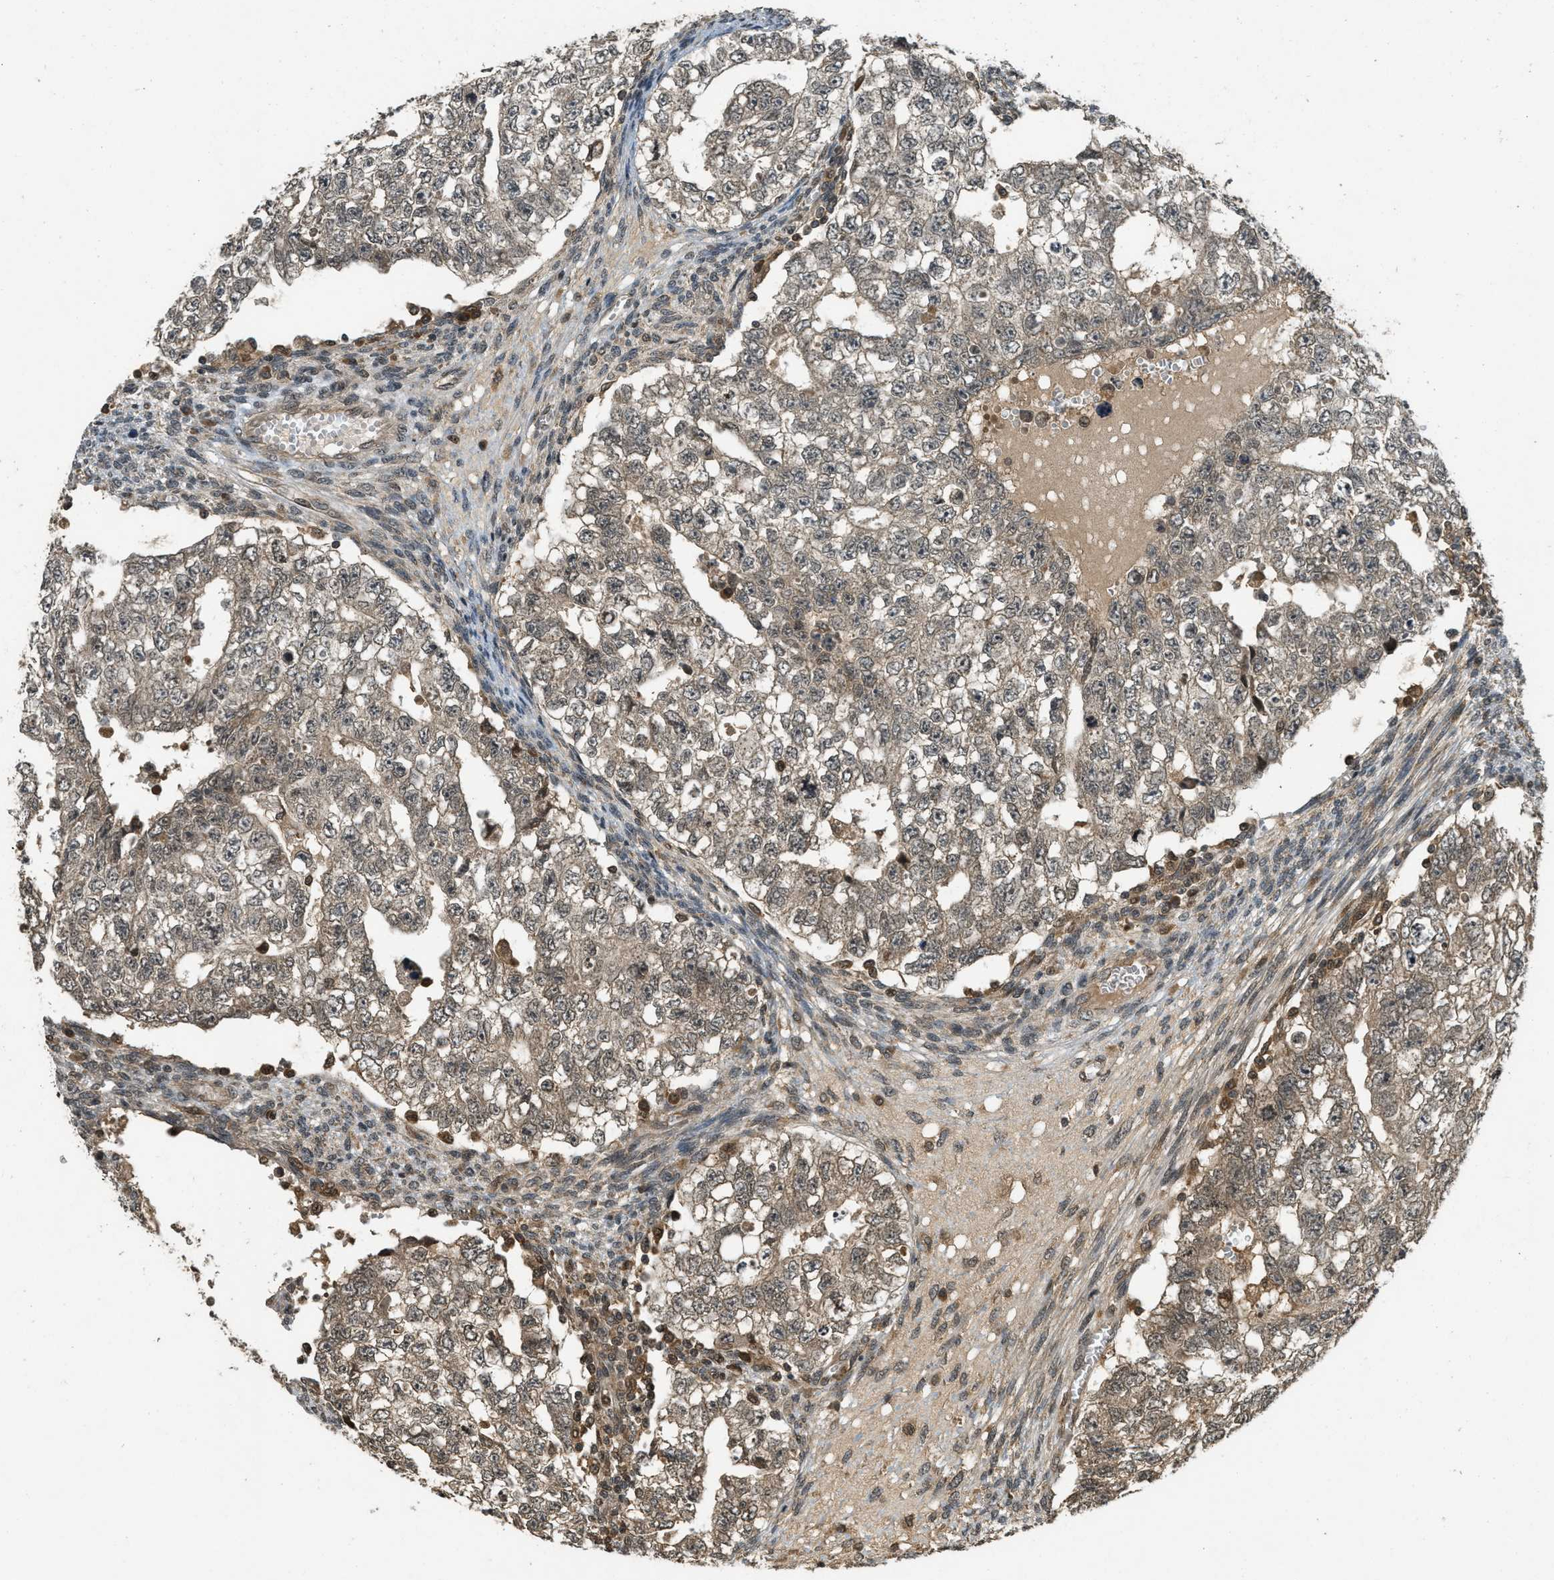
{"staining": {"intensity": "moderate", "quantity": ">75%", "location": "cytoplasmic/membranous"}, "tissue": "testis cancer", "cell_type": "Tumor cells", "image_type": "cancer", "snomed": [{"axis": "morphology", "description": "Seminoma, NOS"}, {"axis": "morphology", "description": "Carcinoma, Embryonal, NOS"}, {"axis": "topography", "description": "Testis"}], "caption": "Testis cancer (seminoma) stained with DAB IHC reveals medium levels of moderate cytoplasmic/membranous staining in approximately >75% of tumor cells.", "gene": "ATG7", "patient": {"sex": "male", "age": 38}}